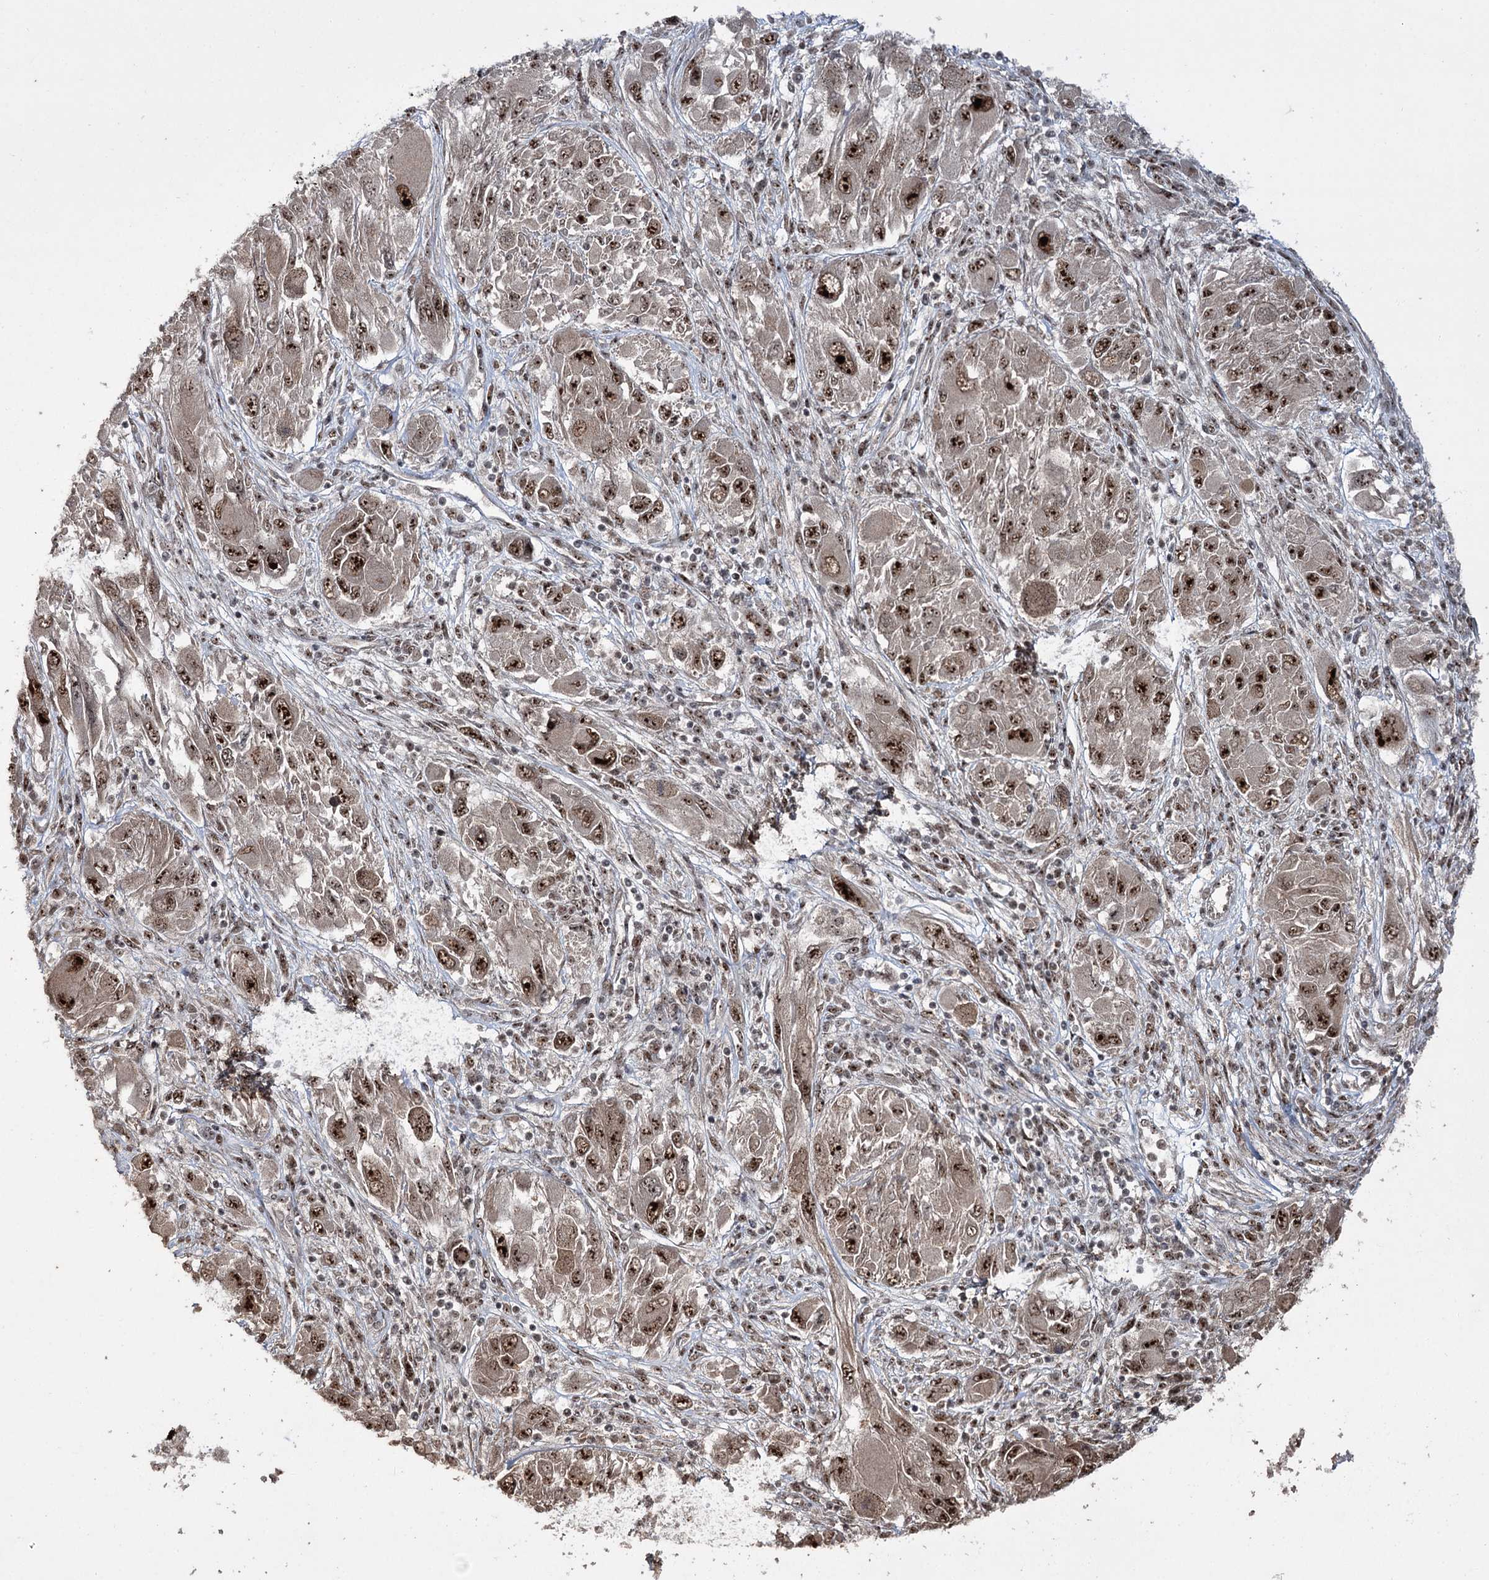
{"staining": {"intensity": "strong", "quantity": ">75%", "location": "nuclear"}, "tissue": "melanoma", "cell_type": "Tumor cells", "image_type": "cancer", "snomed": [{"axis": "morphology", "description": "Malignant melanoma, NOS"}, {"axis": "topography", "description": "Skin"}], "caption": "This histopathology image reveals IHC staining of malignant melanoma, with high strong nuclear staining in about >75% of tumor cells.", "gene": "ERCC3", "patient": {"sex": "female", "age": 91}}